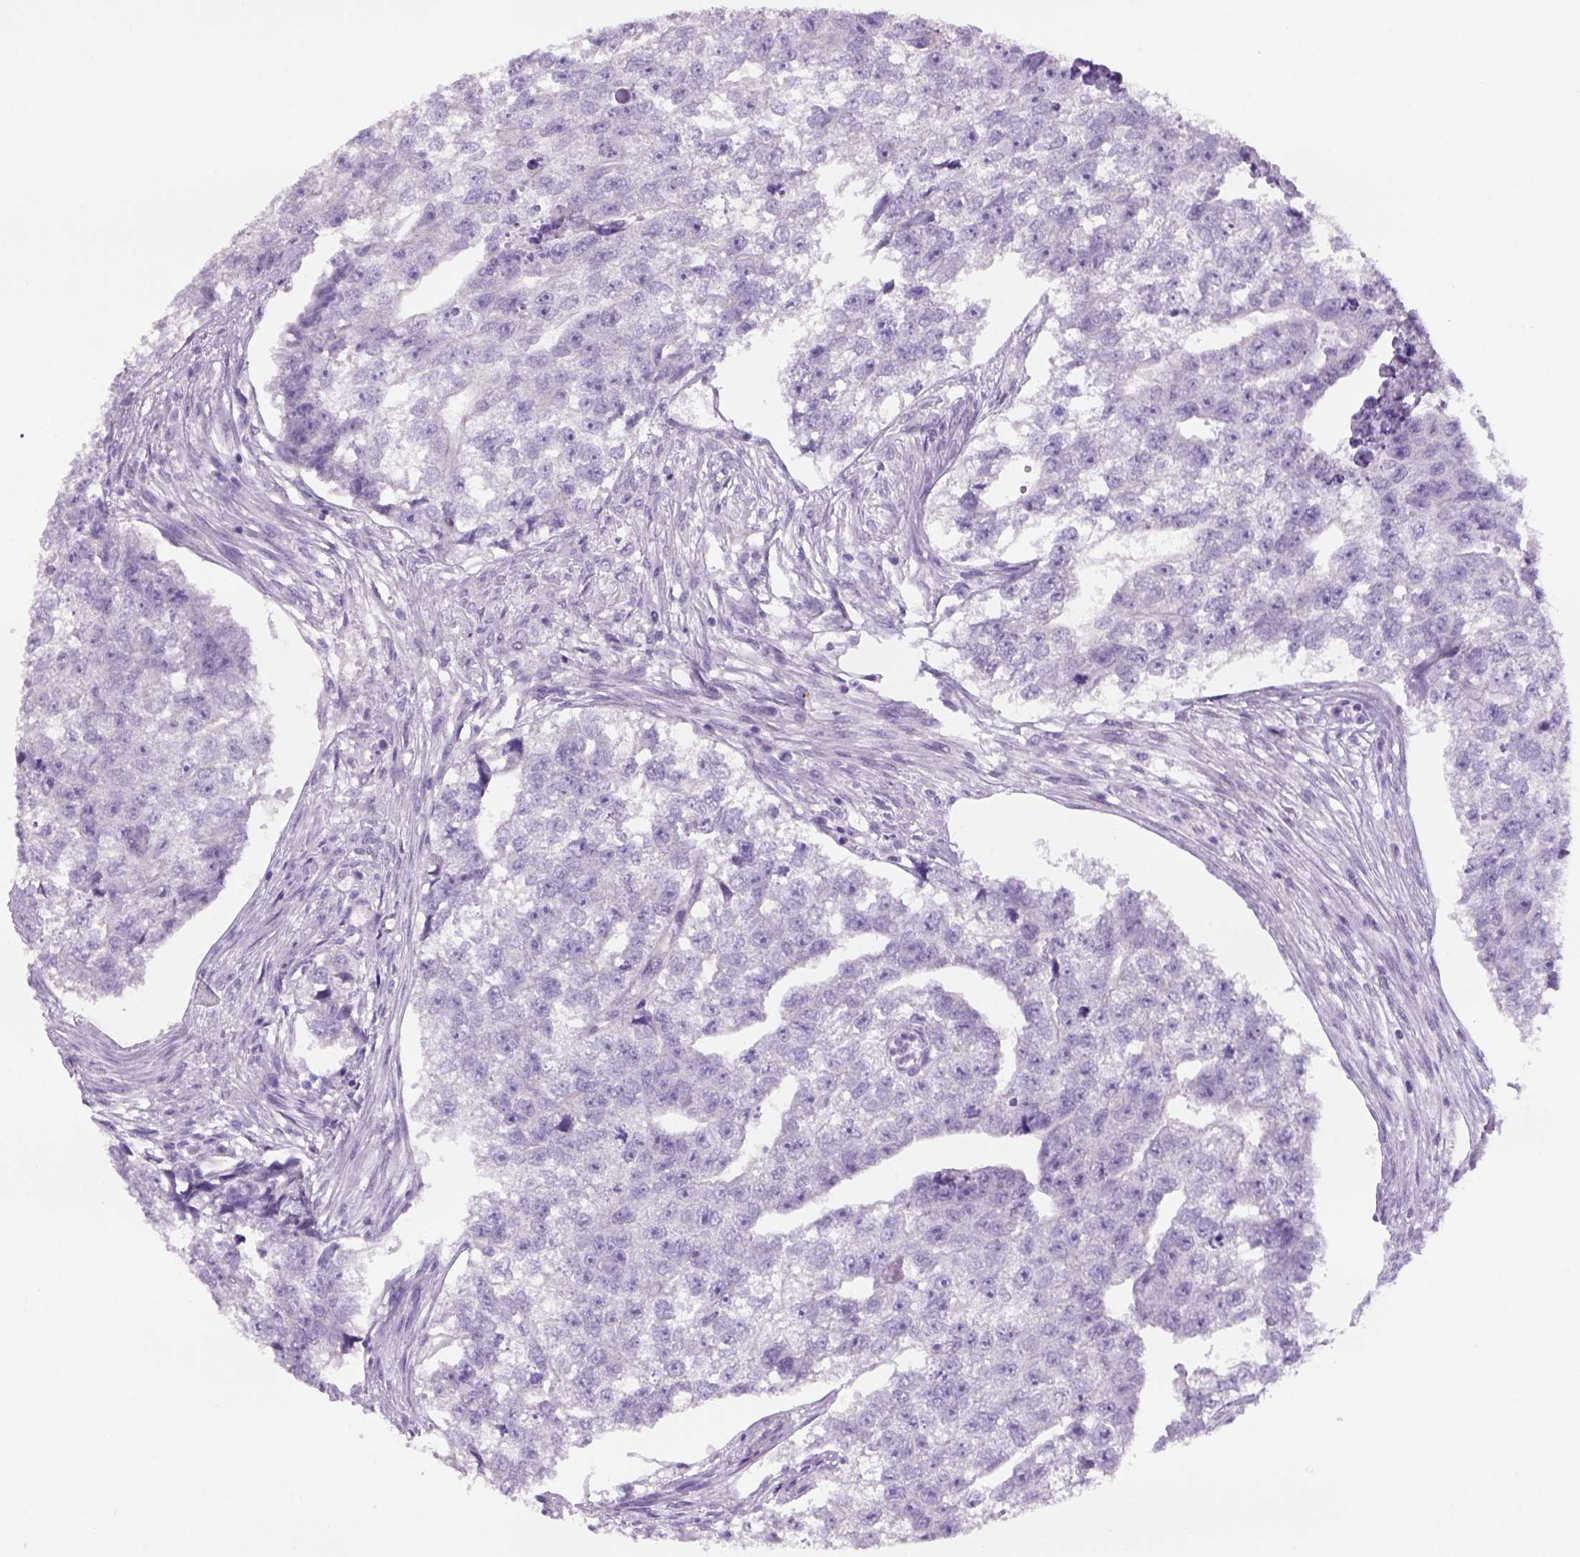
{"staining": {"intensity": "negative", "quantity": "none", "location": "none"}, "tissue": "testis cancer", "cell_type": "Tumor cells", "image_type": "cancer", "snomed": [{"axis": "morphology", "description": "Carcinoma, Embryonal, NOS"}, {"axis": "morphology", "description": "Teratoma, malignant, NOS"}, {"axis": "topography", "description": "Testis"}], "caption": "DAB (3,3'-diaminobenzidine) immunohistochemical staining of testis embryonal carcinoma reveals no significant positivity in tumor cells.", "gene": "TENM4", "patient": {"sex": "male", "age": 44}}